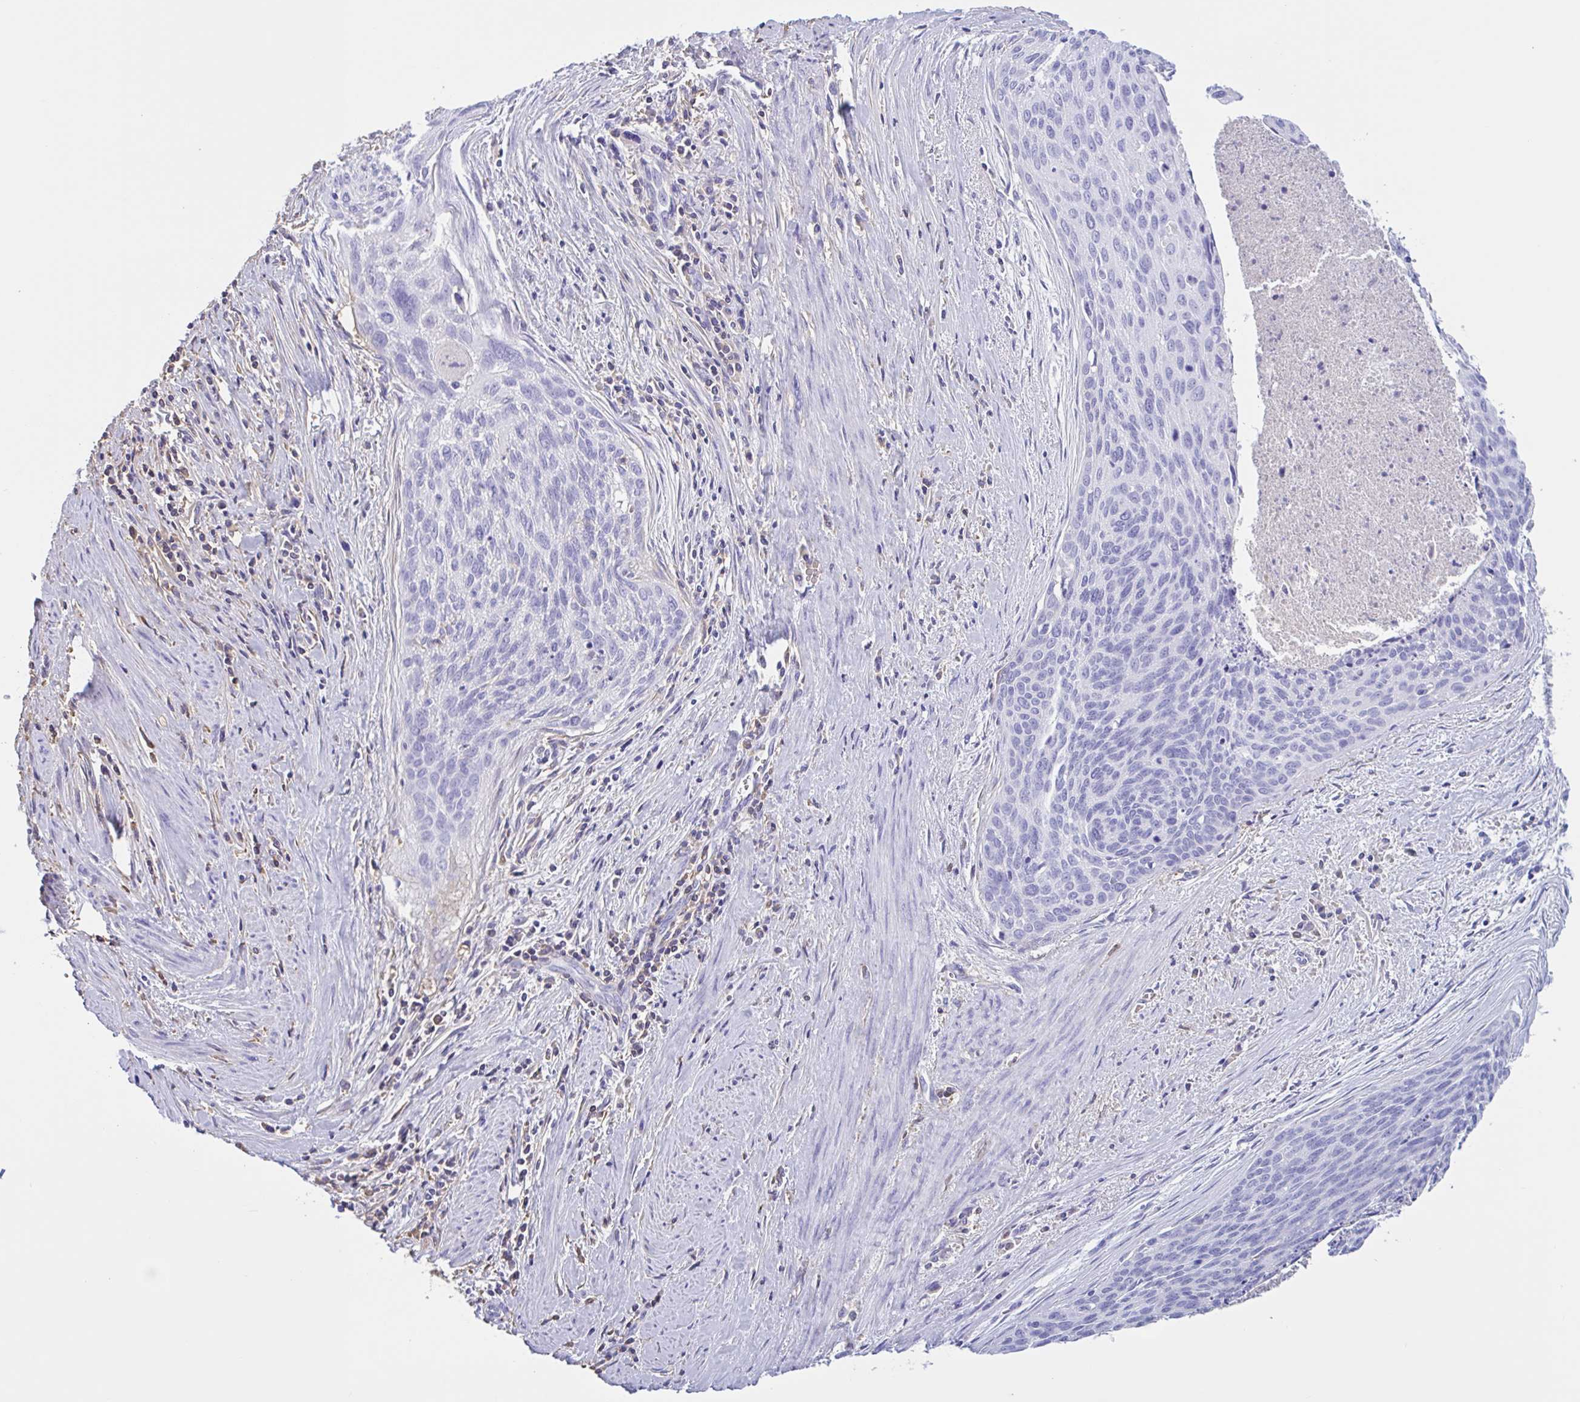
{"staining": {"intensity": "negative", "quantity": "none", "location": "none"}, "tissue": "cervical cancer", "cell_type": "Tumor cells", "image_type": "cancer", "snomed": [{"axis": "morphology", "description": "Squamous cell carcinoma, NOS"}, {"axis": "topography", "description": "Cervix"}], "caption": "The histopathology image demonstrates no staining of tumor cells in squamous cell carcinoma (cervical). The staining is performed using DAB (3,3'-diaminobenzidine) brown chromogen with nuclei counter-stained in using hematoxylin.", "gene": "LARGE2", "patient": {"sex": "female", "age": 55}}